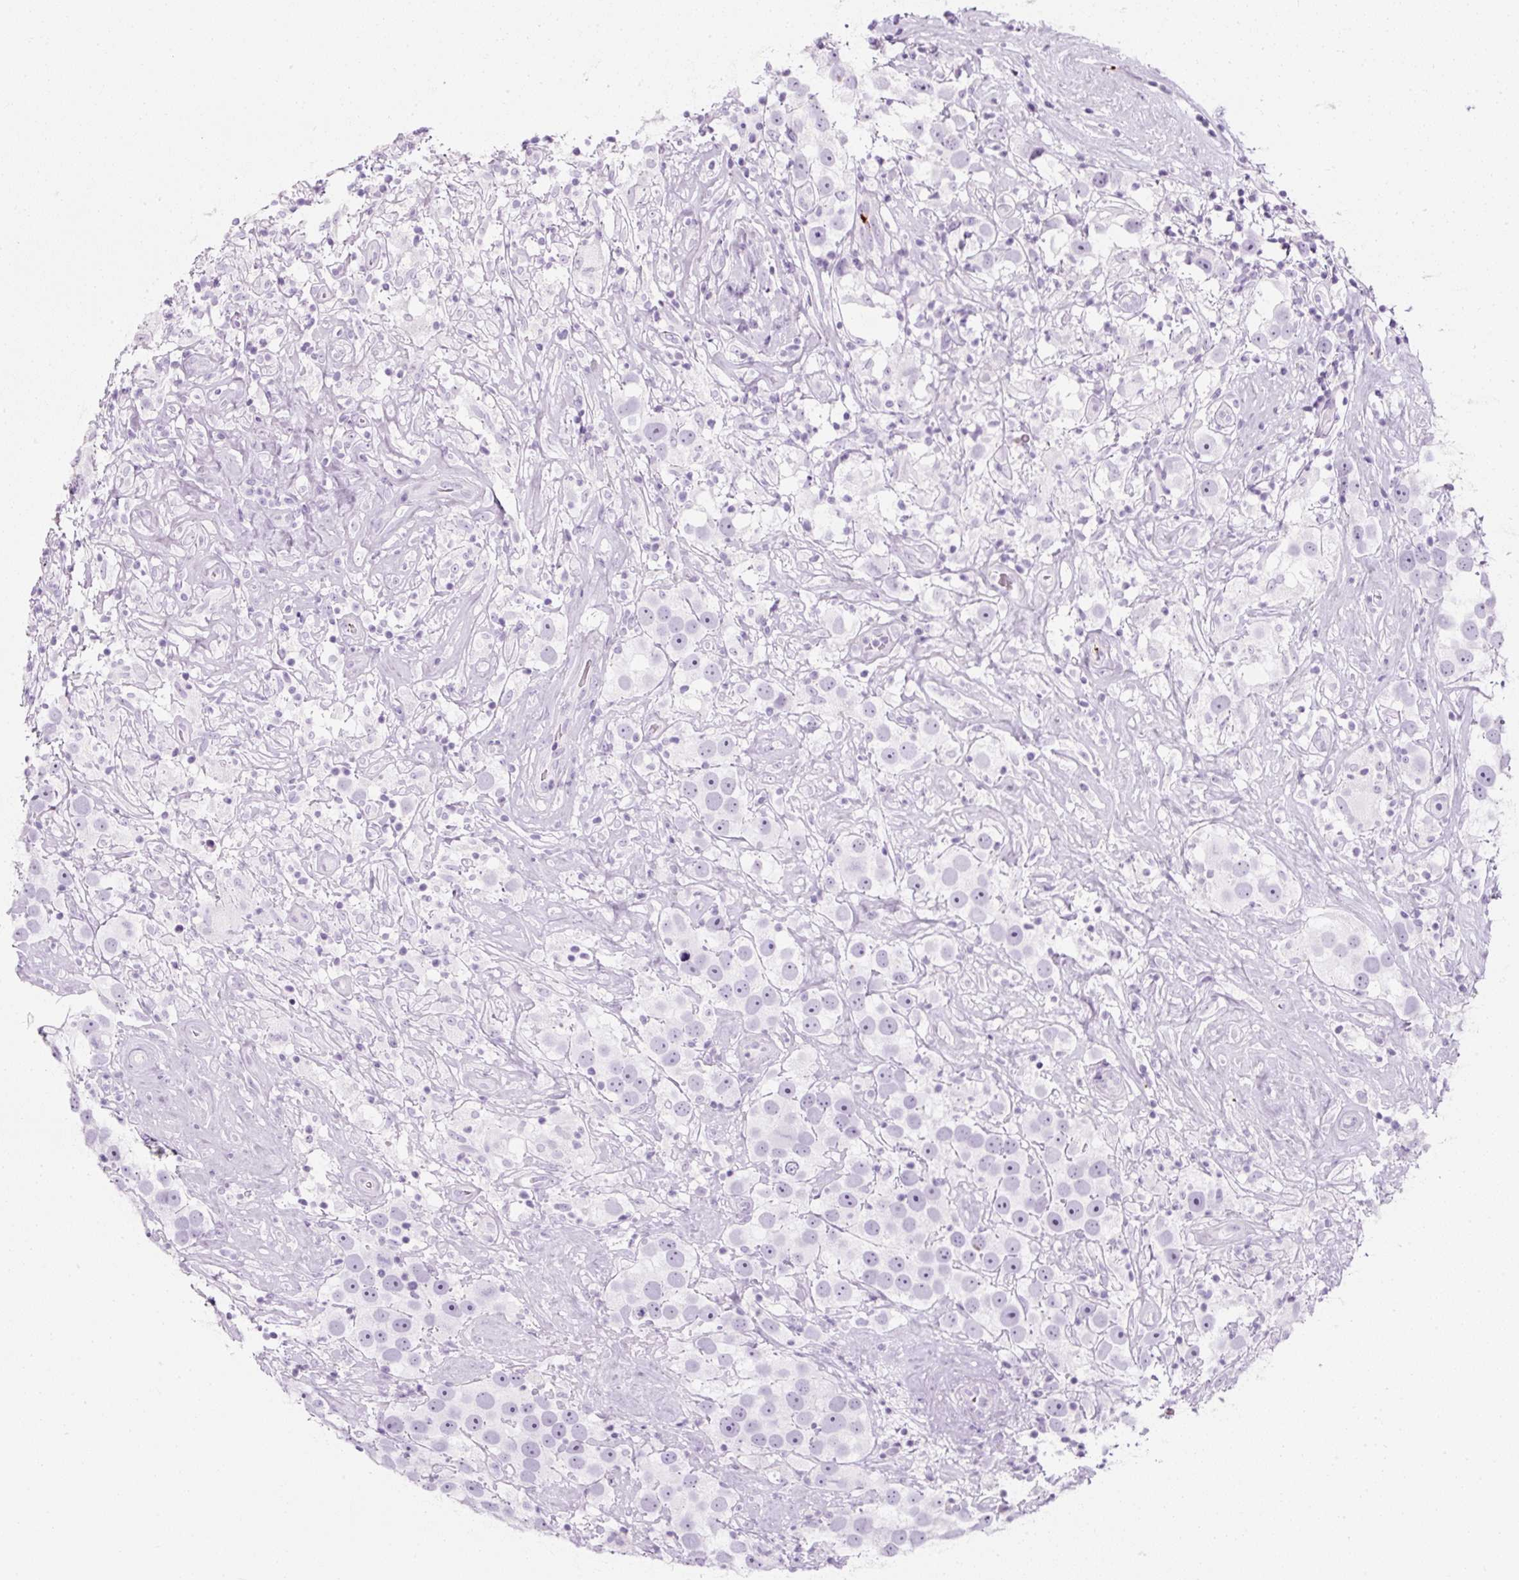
{"staining": {"intensity": "negative", "quantity": "none", "location": "none"}, "tissue": "testis cancer", "cell_type": "Tumor cells", "image_type": "cancer", "snomed": [{"axis": "morphology", "description": "Seminoma, NOS"}, {"axis": "topography", "description": "Testis"}], "caption": "High power microscopy histopathology image of an immunohistochemistry histopathology image of testis cancer (seminoma), revealing no significant expression in tumor cells.", "gene": "PF4V1", "patient": {"sex": "male", "age": 49}}